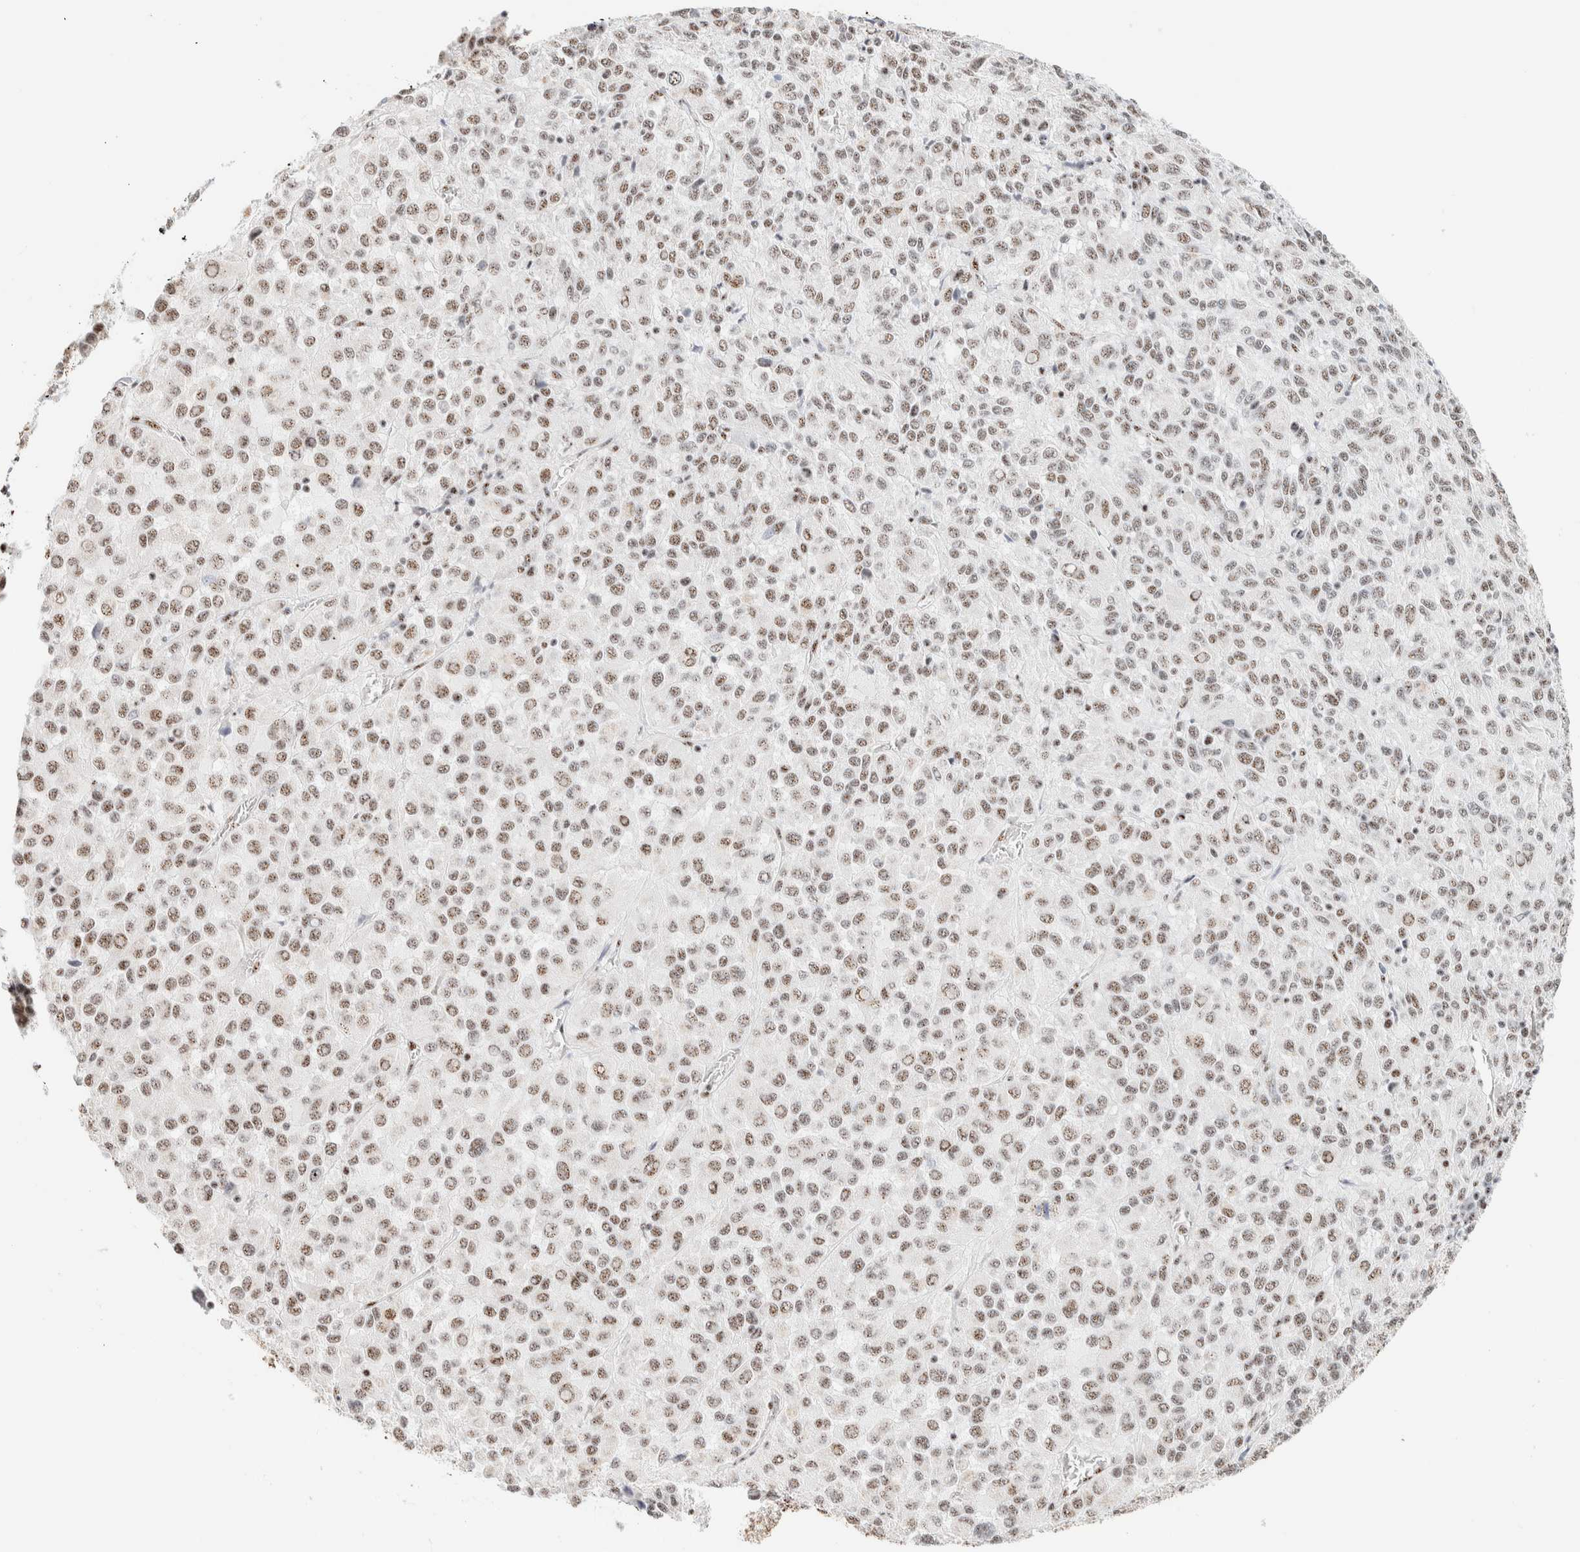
{"staining": {"intensity": "weak", "quantity": ">75%", "location": "nuclear"}, "tissue": "melanoma", "cell_type": "Tumor cells", "image_type": "cancer", "snomed": [{"axis": "morphology", "description": "Malignant melanoma, Metastatic site"}, {"axis": "topography", "description": "Lung"}], "caption": "Immunohistochemistry (IHC) staining of melanoma, which demonstrates low levels of weak nuclear positivity in approximately >75% of tumor cells indicating weak nuclear protein expression. The staining was performed using DAB (3,3'-diaminobenzidine) (brown) for protein detection and nuclei were counterstained in hematoxylin (blue).", "gene": "SON", "patient": {"sex": "male", "age": 64}}